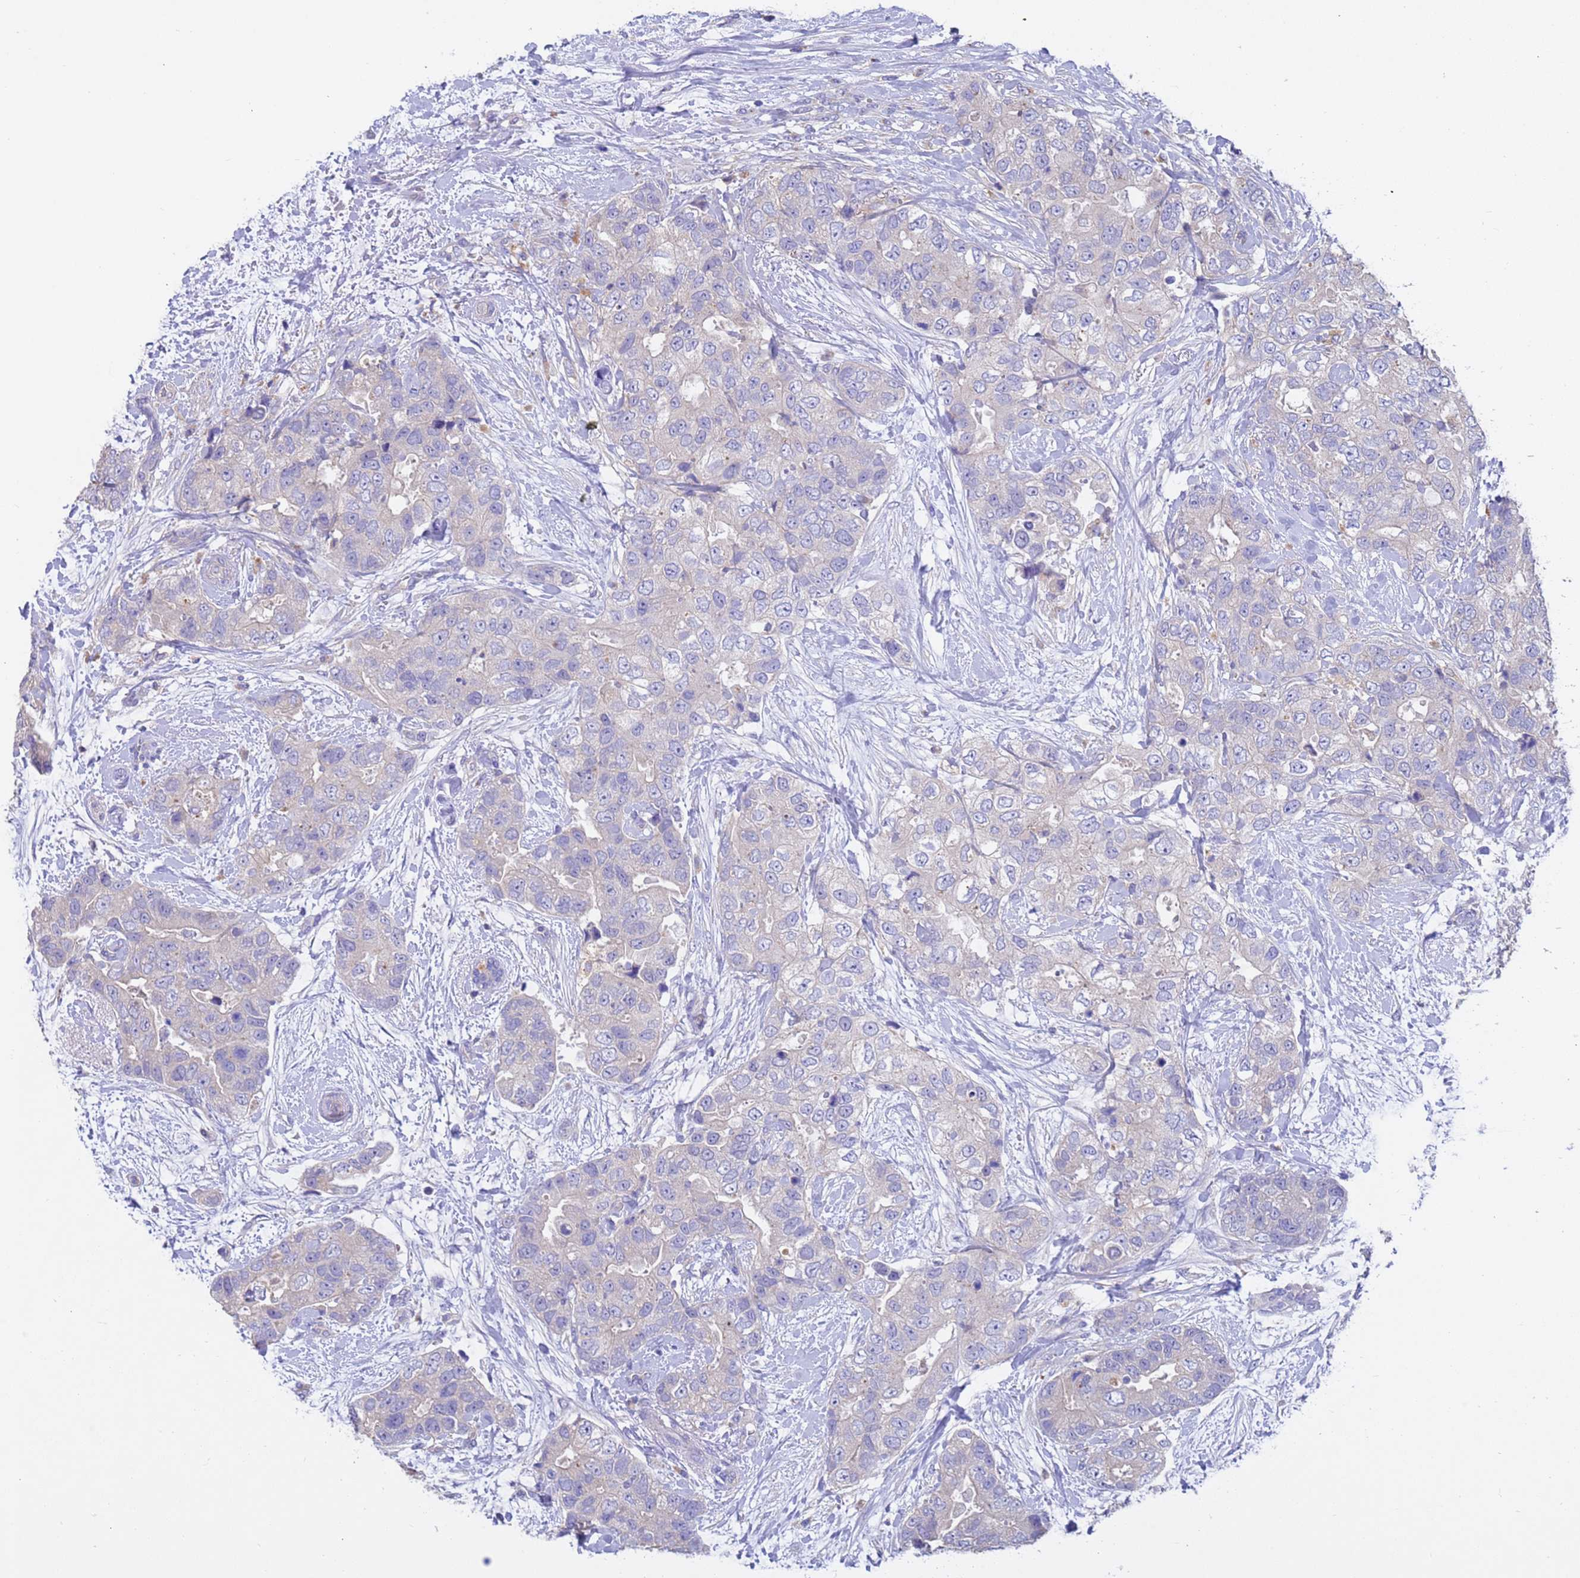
{"staining": {"intensity": "negative", "quantity": "none", "location": "none"}, "tissue": "breast cancer", "cell_type": "Tumor cells", "image_type": "cancer", "snomed": [{"axis": "morphology", "description": "Duct carcinoma"}, {"axis": "topography", "description": "Breast"}], "caption": "Tumor cells are negative for brown protein staining in breast infiltrating ductal carcinoma.", "gene": "SRL", "patient": {"sex": "female", "age": 62}}